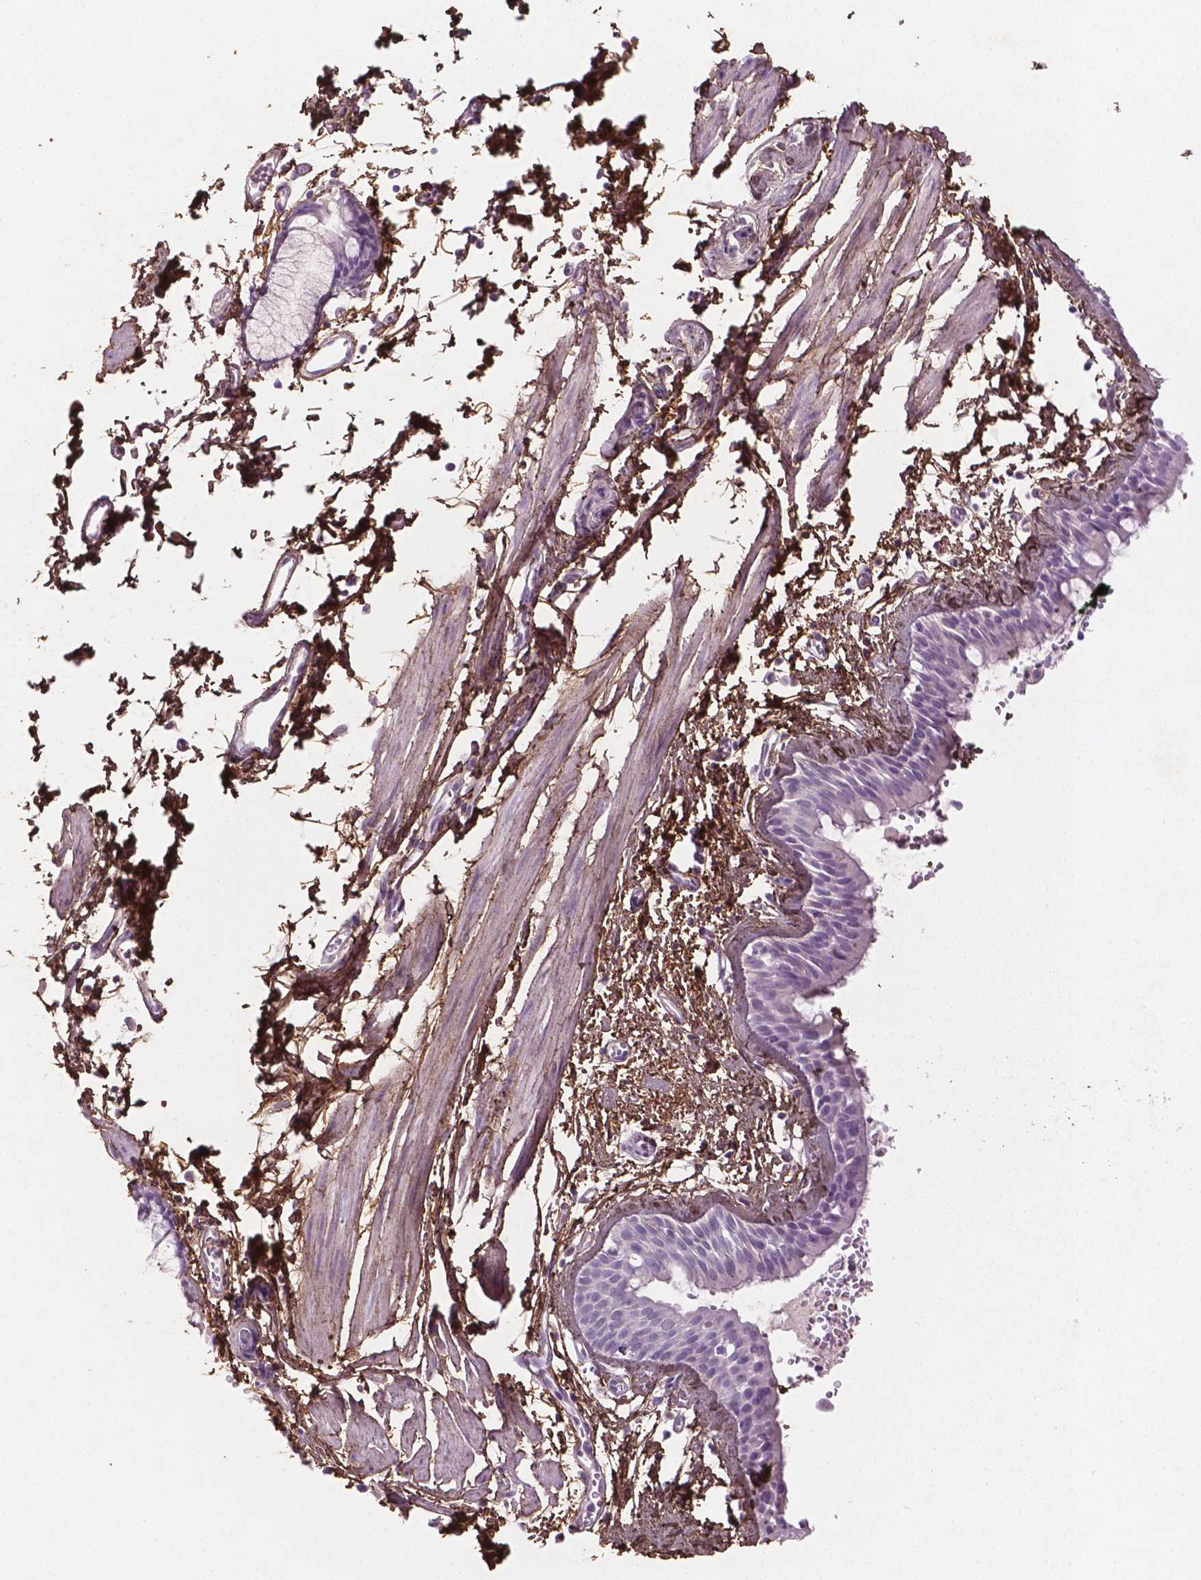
{"staining": {"intensity": "negative", "quantity": "none", "location": "none"}, "tissue": "bronchus", "cell_type": "Respiratory epithelial cells", "image_type": "normal", "snomed": [{"axis": "morphology", "description": "Normal tissue, NOS"}, {"axis": "topography", "description": "Cartilage tissue"}, {"axis": "topography", "description": "Bronchus"}], "caption": "IHC micrograph of benign bronchus: human bronchus stained with DAB reveals no significant protein staining in respiratory epithelial cells.", "gene": "DLG2", "patient": {"sex": "female", "age": 59}}